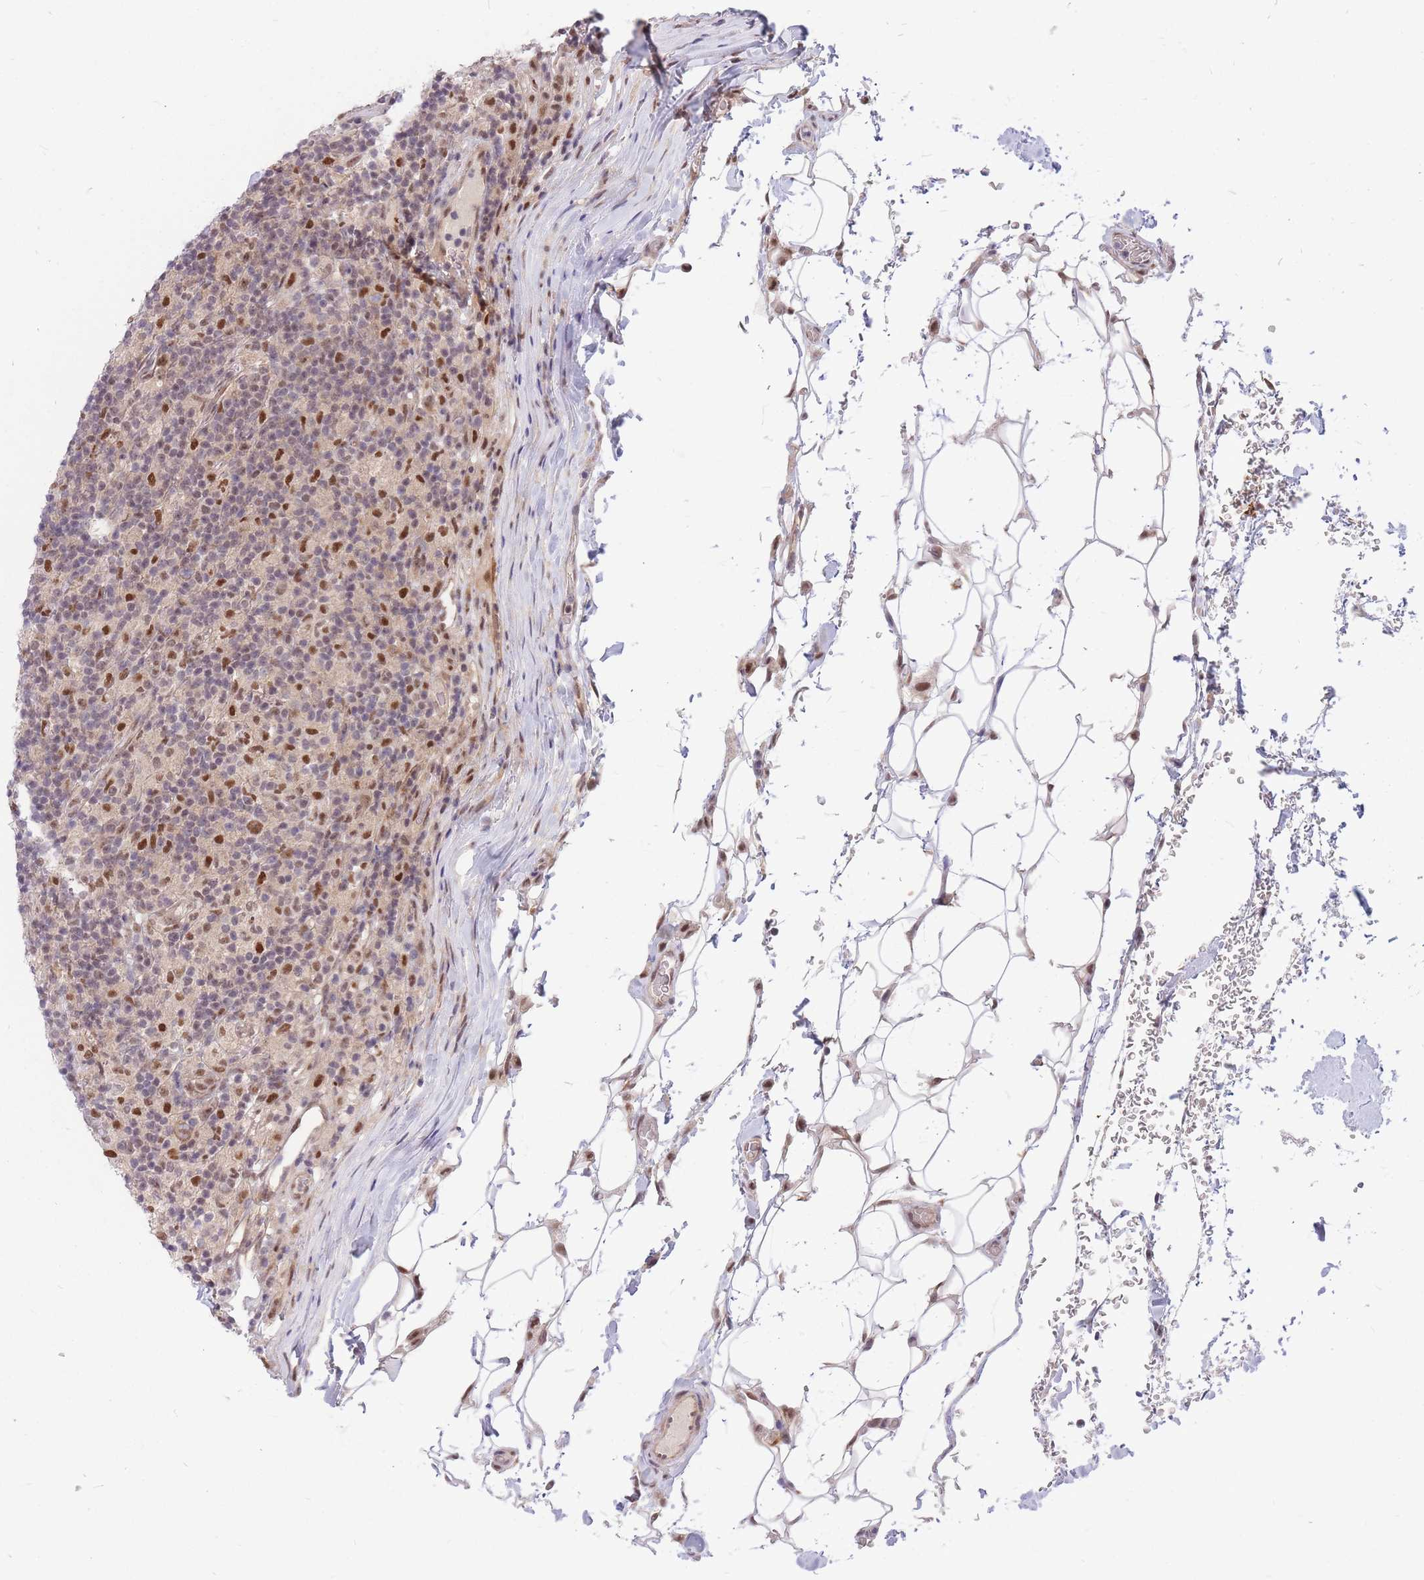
{"staining": {"intensity": "moderate", "quantity": ">75%", "location": "nuclear"}, "tissue": "lymphoma", "cell_type": "Tumor cells", "image_type": "cancer", "snomed": [{"axis": "morphology", "description": "Hodgkin's disease, NOS"}, {"axis": "topography", "description": "Lymph node"}], "caption": "A medium amount of moderate nuclear positivity is seen in about >75% of tumor cells in lymphoma tissue.", "gene": "ERCC2", "patient": {"sex": "male", "age": 70}}